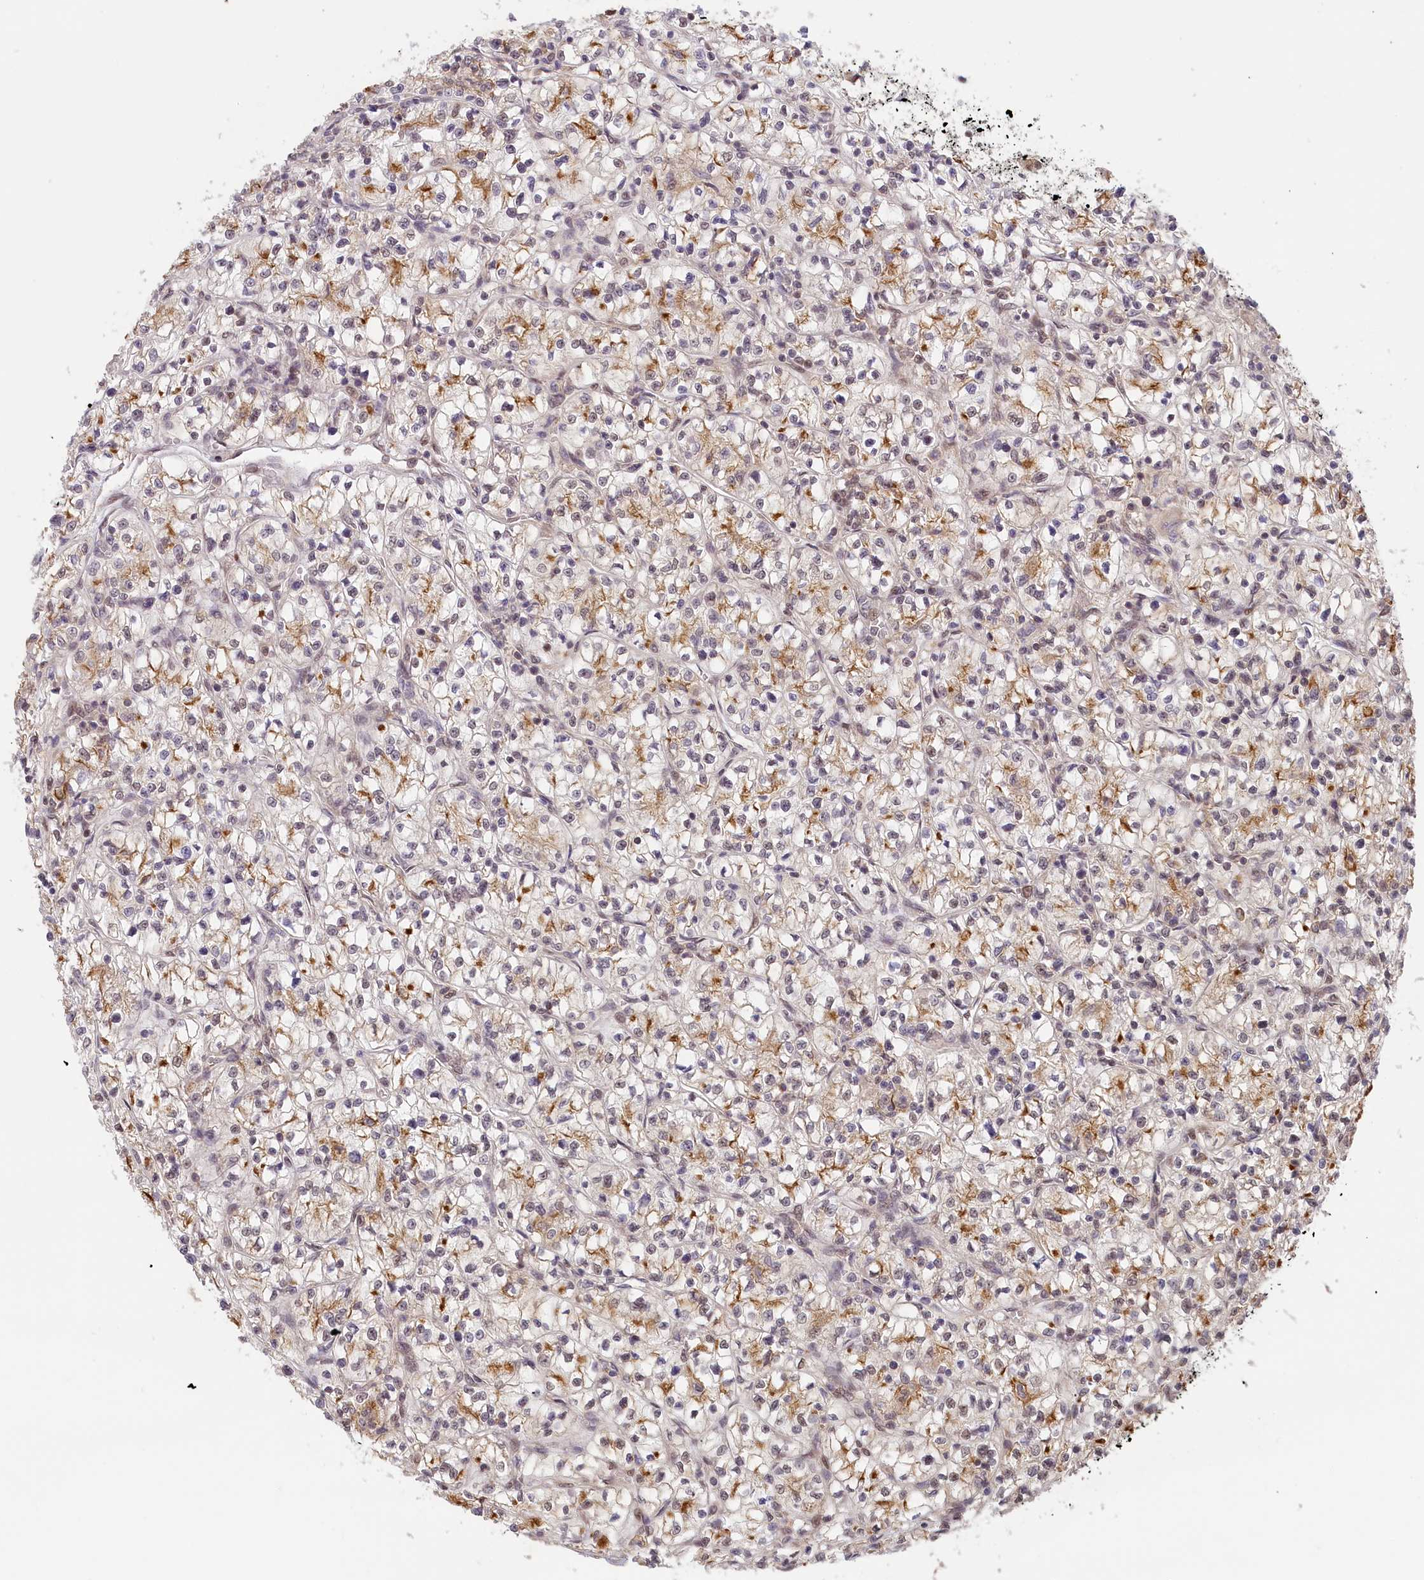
{"staining": {"intensity": "moderate", "quantity": "25%-75%", "location": "cytoplasmic/membranous"}, "tissue": "renal cancer", "cell_type": "Tumor cells", "image_type": "cancer", "snomed": [{"axis": "morphology", "description": "Adenocarcinoma, NOS"}, {"axis": "topography", "description": "Kidney"}], "caption": "Immunohistochemical staining of renal cancer (adenocarcinoma) reveals medium levels of moderate cytoplasmic/membranous expression in approximately 25%-75% of tumor cells.", "gene": "C19orf44", "patient": {"sex": "female", "age": 64}}